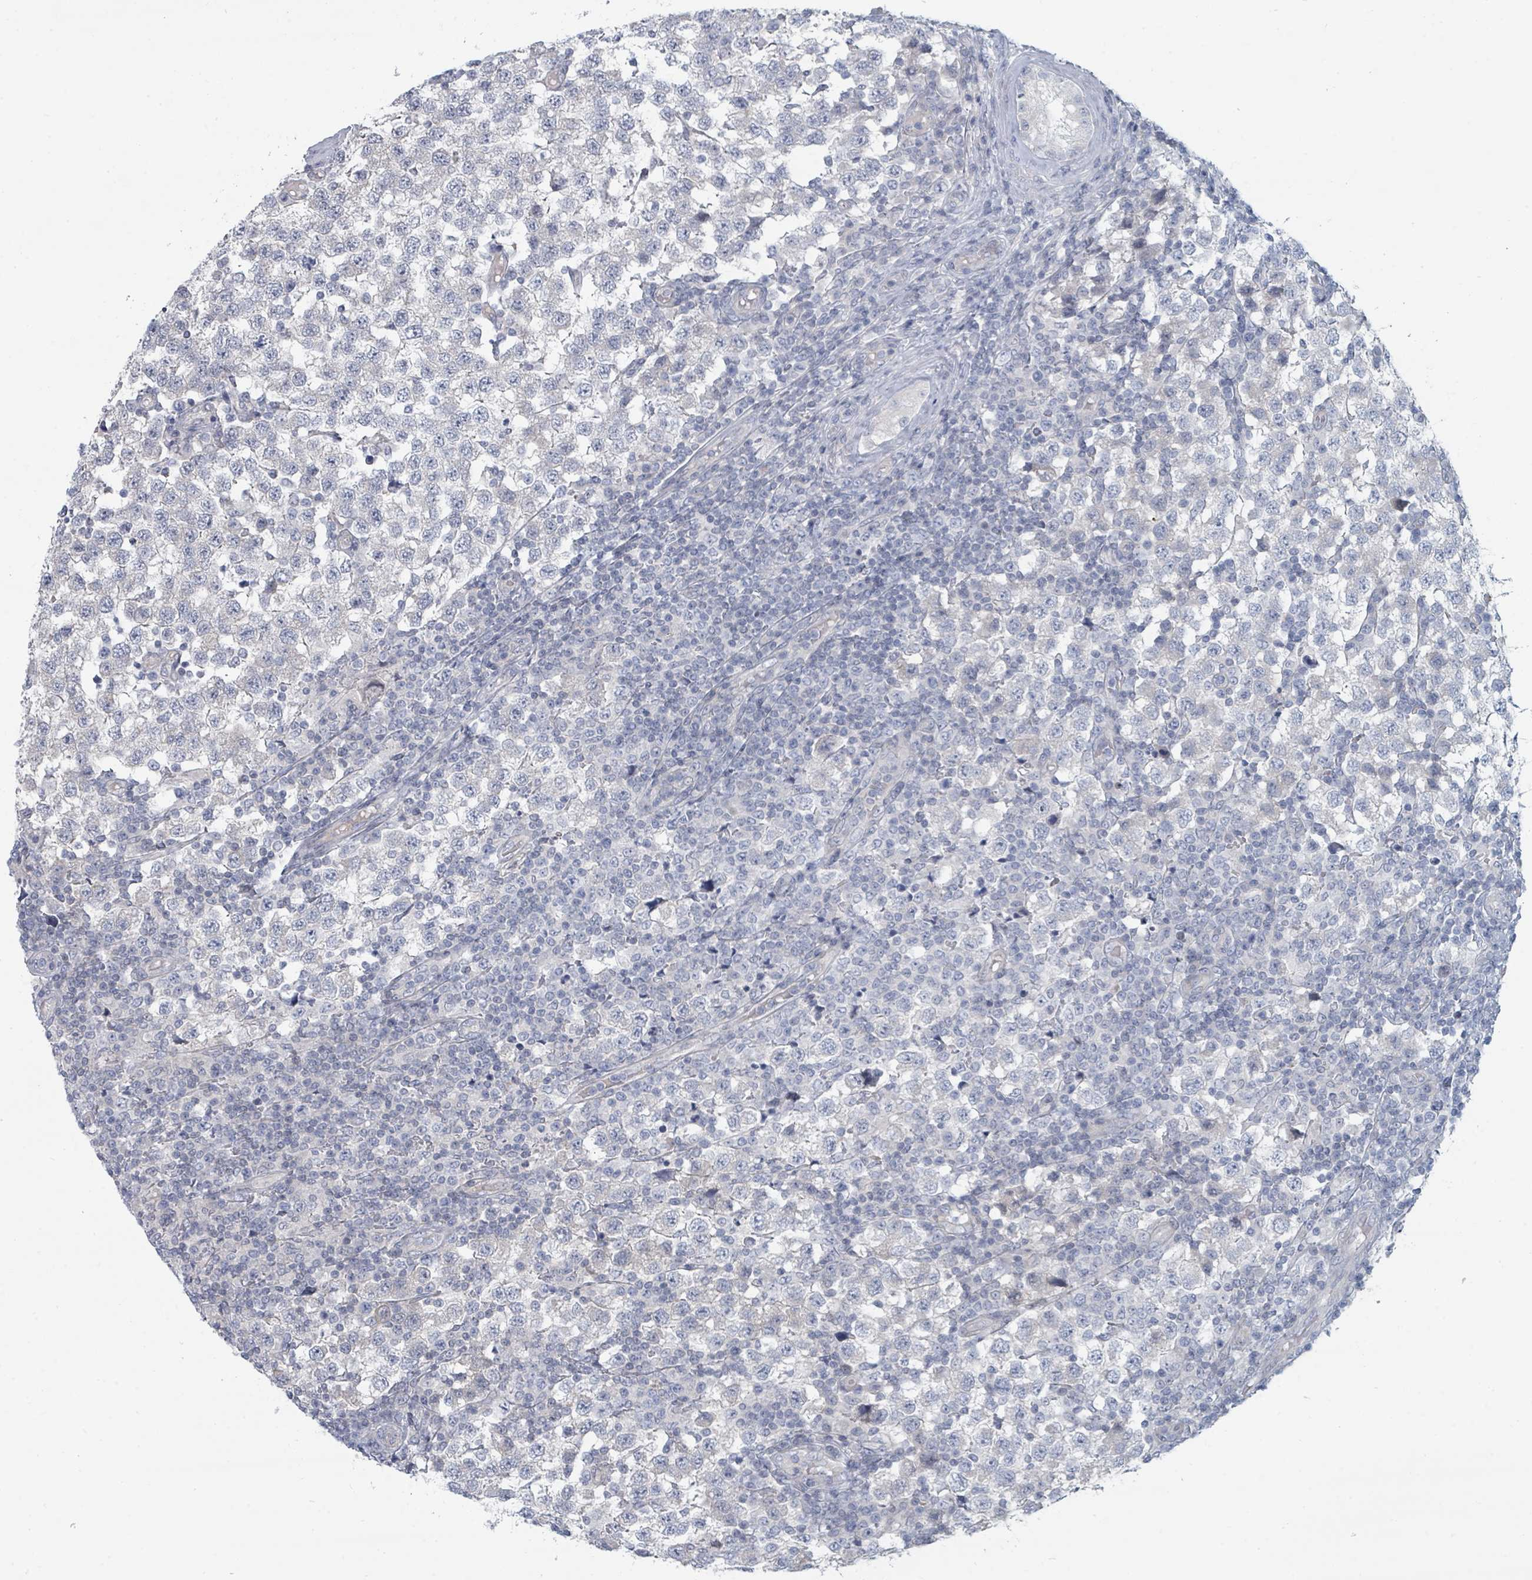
{"staining": {"intensity": "negative", "quantity": "none", "location": "none"}, "tissue": "testis cancer", "cell_type": "Tumor cells", "image_type": "cancer", "snomed": [{"axis": "morphology", "description": "Seminoma, NOS"}, {"axis": "topography", "description": "Testis"}], "caption": "A high-resolution photomicrograph shows immunohistochemistry (IHC) staining of testis cancer (seminoma), which reveals no significant expression in tumor cells.", "gene": "SLC25A45", "patient": {"sex": "male", "age": 34}}